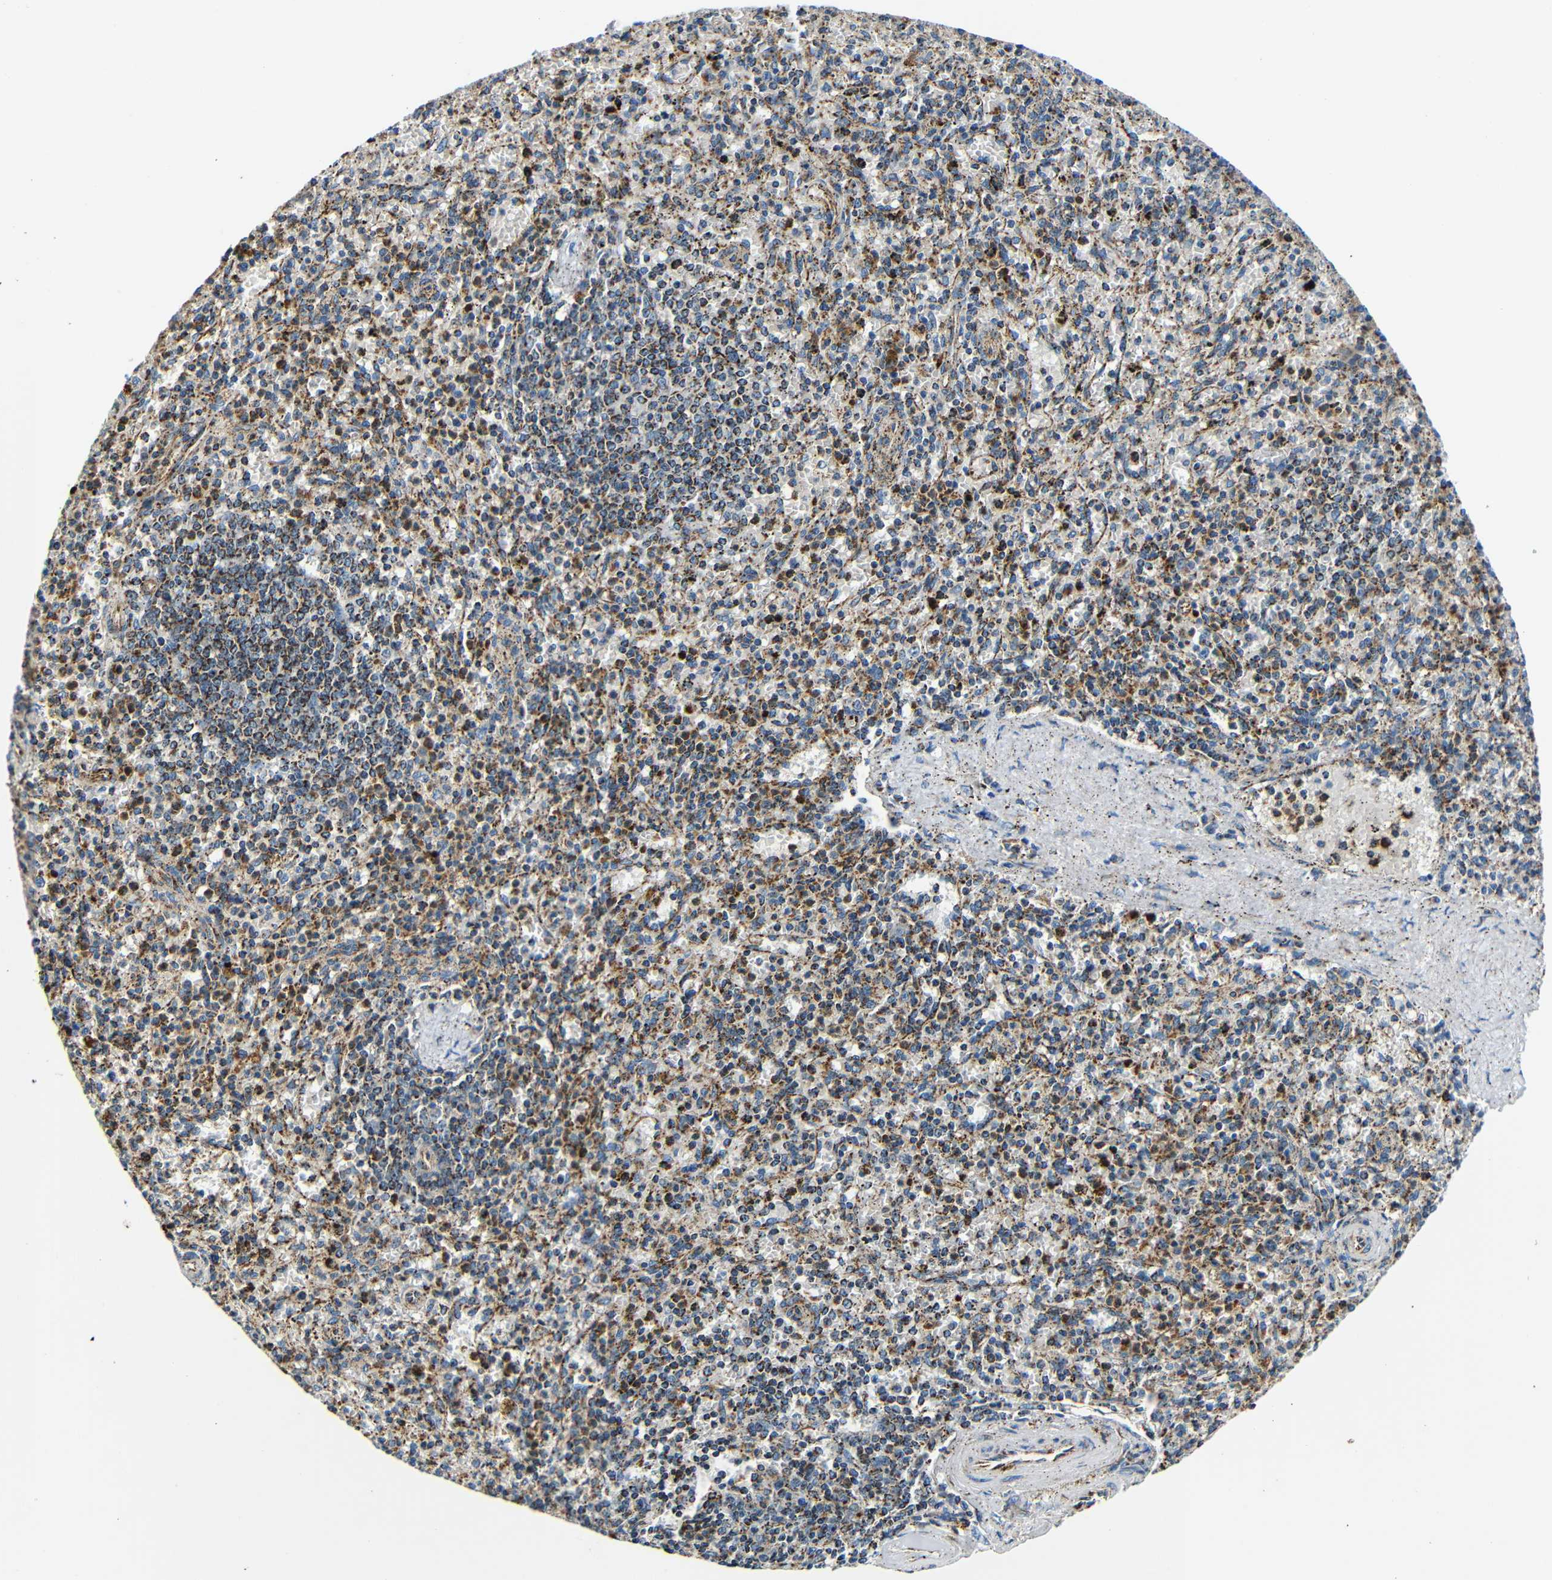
{"staining": {"intensity": "strong", "quantity": ">75%", "location": "cytoplasmic/membranous"}, "tissue": "spleen", "cell_type": "Cells in red pulp", "image_type": "normal", "snomed": [{"axis": "morphology", "description": "Normal tissue, NOS"}, {"axis": "topography", "description": "Spleen"}], "caption": "A high-resolution micrograph shows immunohistochemistry staining of unremarkable spleen, which reveals strong cytoplasmic/membranous positivity in about >75% of cells in red pulp.", "gene": "GALNT18", "patient": {"sex": "male", "age": 72}}